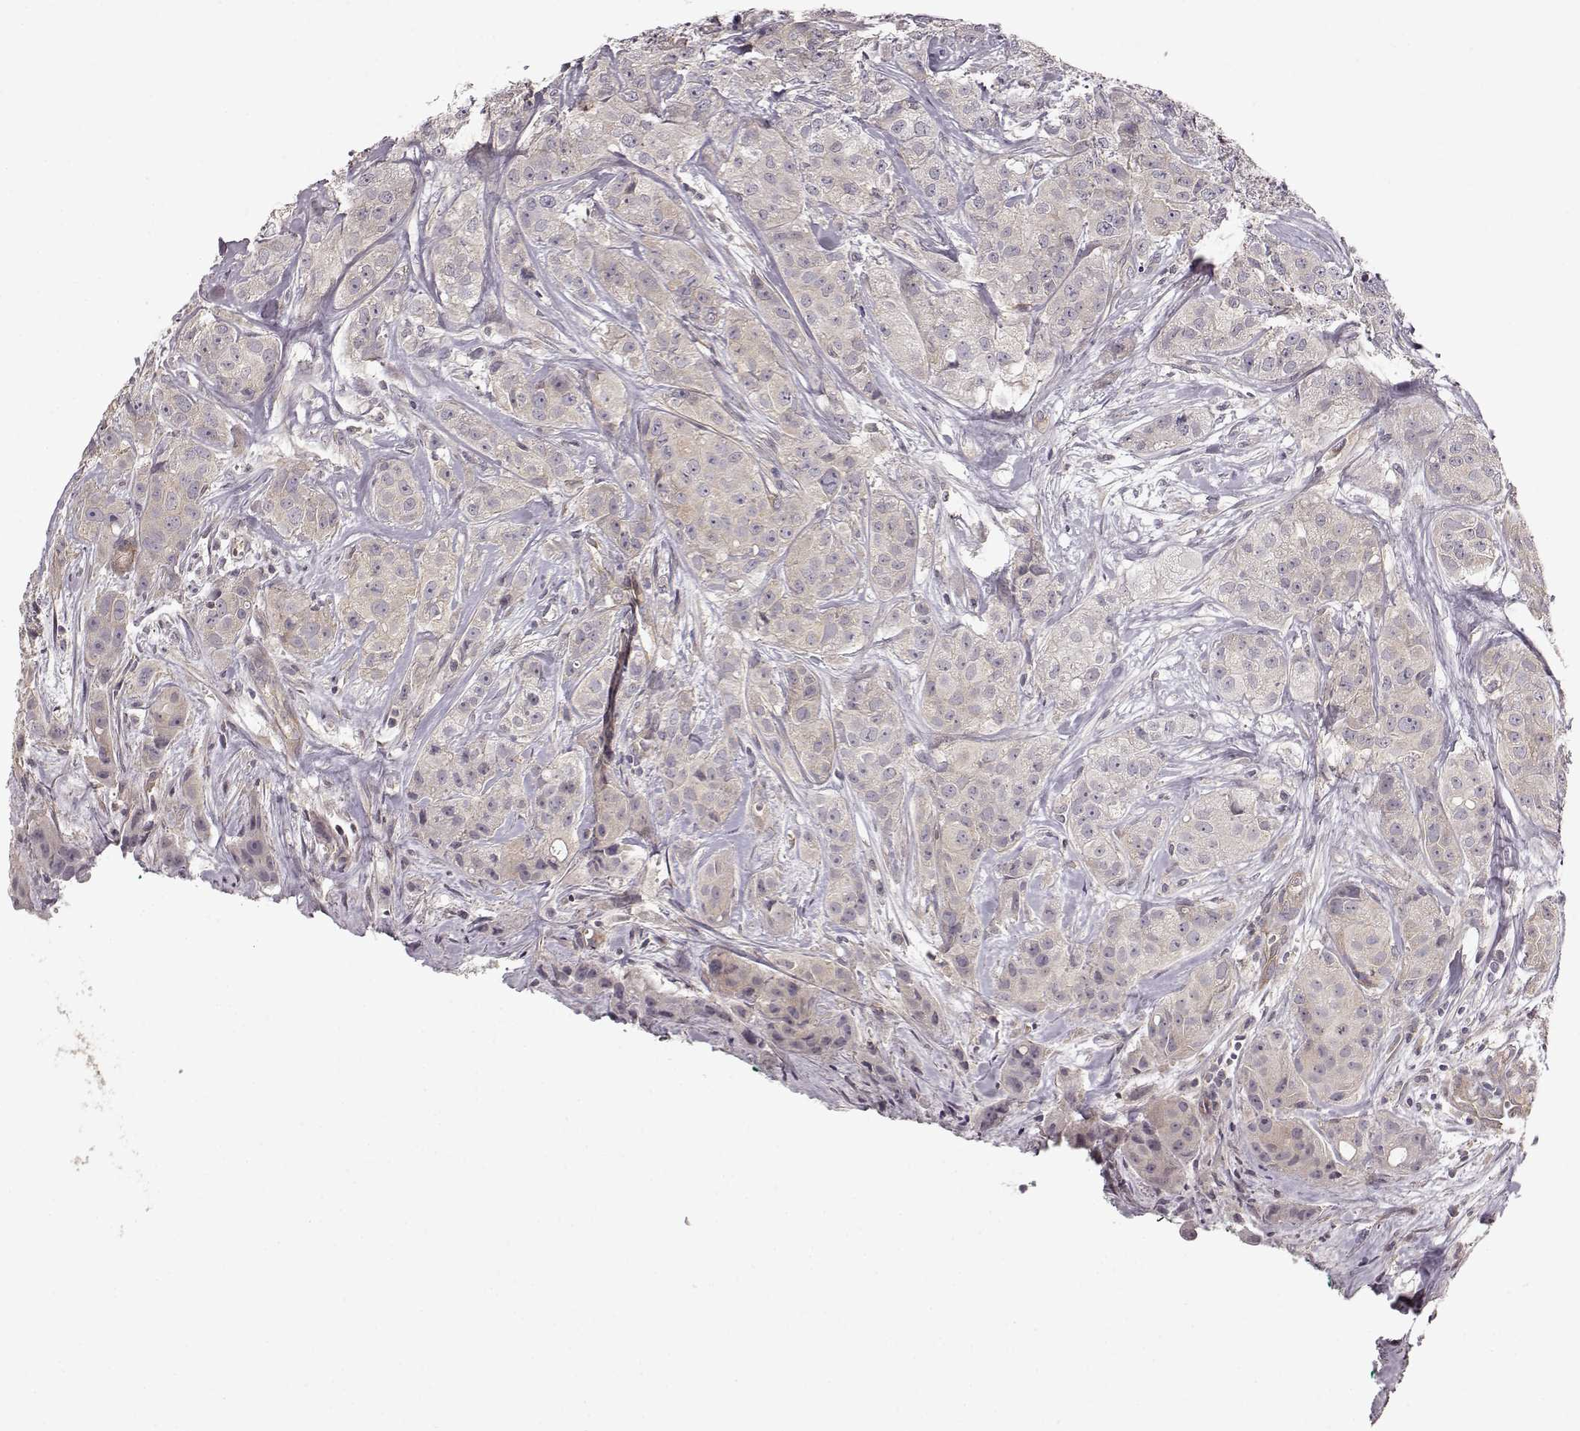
{"staining": {"intensity": "negative", "quantity": "none", "location": "none"}, "tissue": "breast cancer", "cell_type": "Tumor cells", "image_type": "cancer", "snomed": [{"axis": "morphology", "description": "Duct carcinoma"}, {"axis": "topography", "description": "Breast"}], "caption": "This is an IHC photomicrograph of breast cancer (invasive ductal carcinoma). There is no staining in tumor cells.", "gene": "SLAIN2", "patient": {"sex": "female", "age": 43}}